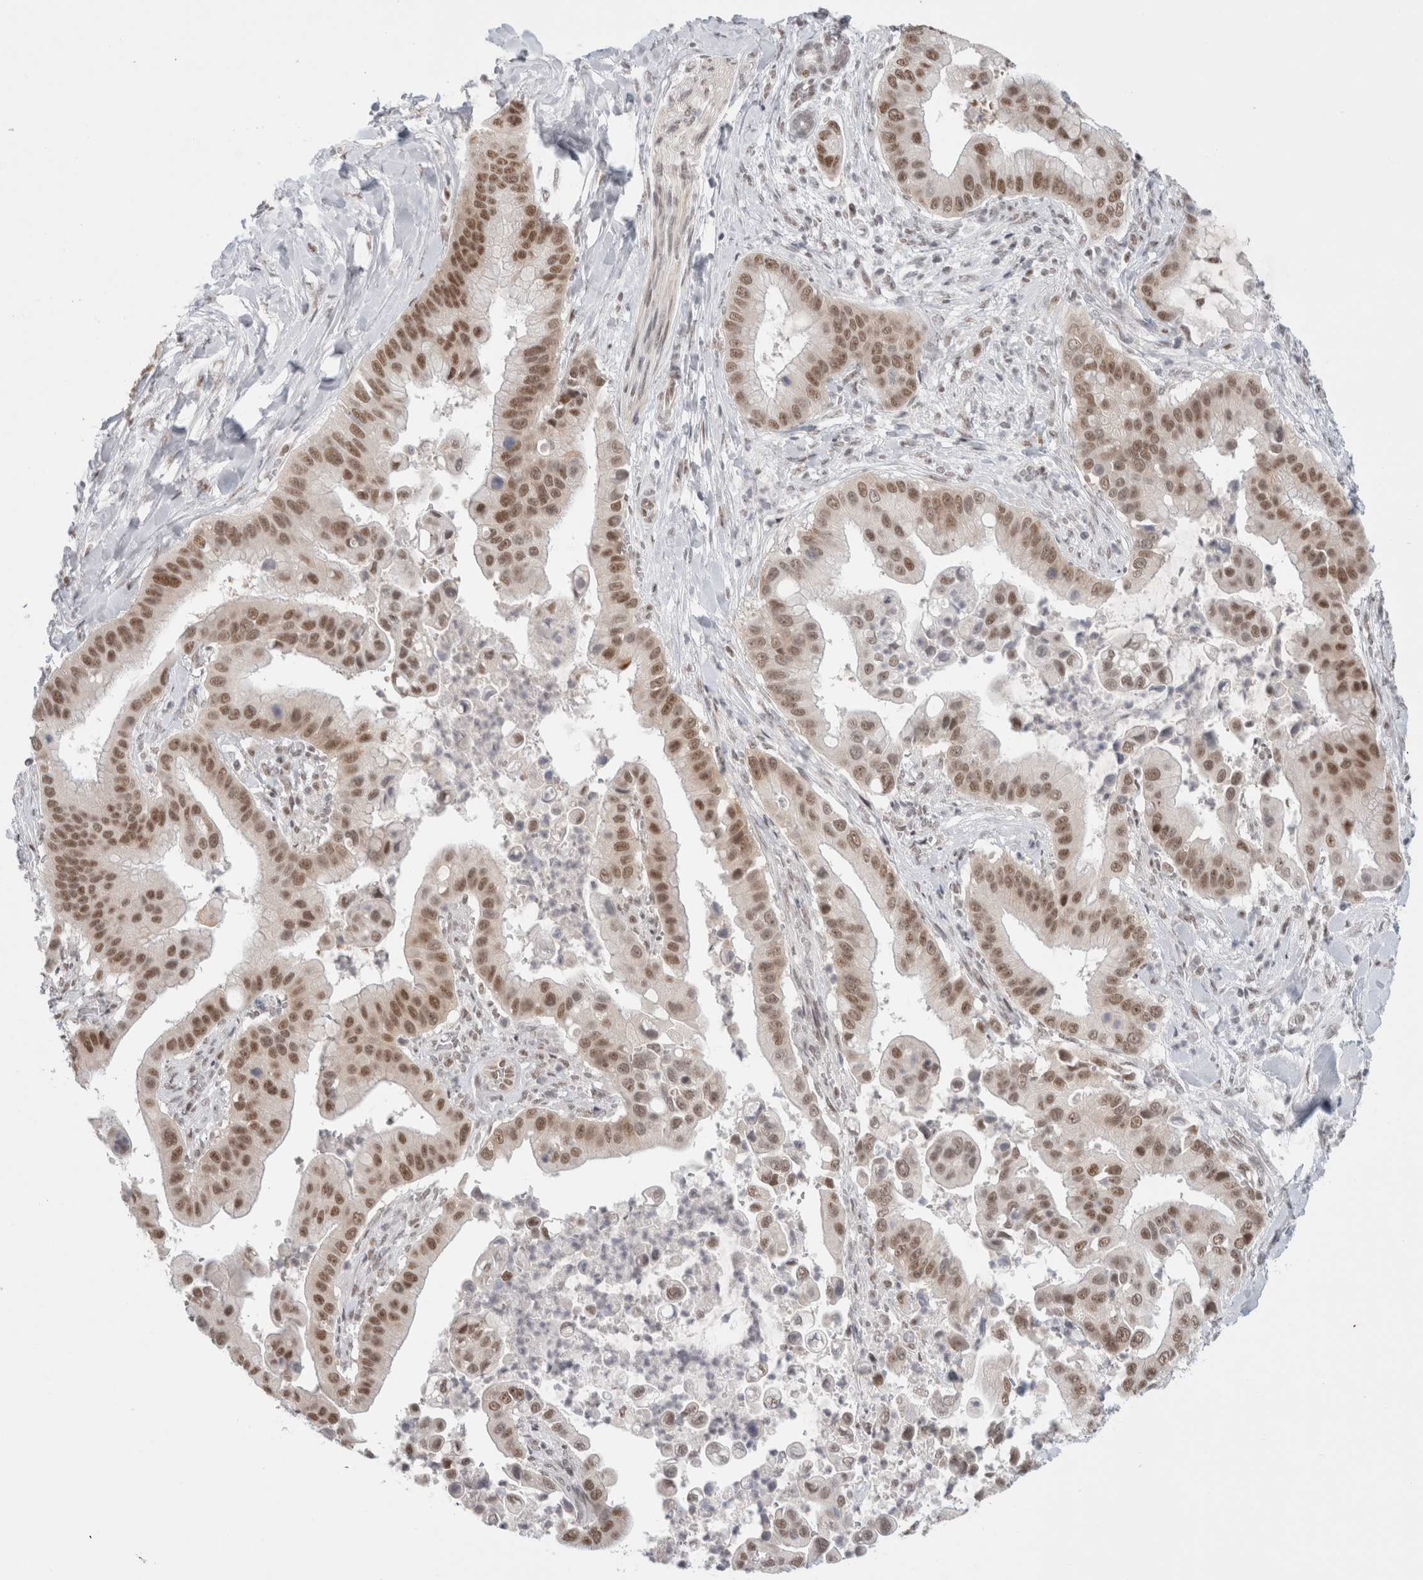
{"staining": {"intensity": "moderate", "quantity": ">75%", "location": "nuclear"}, "tissue": "liver cancer", "cell_type": "Tumor cells", "image_type": "cancer", "snomed": [{"axis": "morphology", "description": "Cholangiocarcinoma"}, {"axis": "topography", "description": "Liver"}], "caption": "Immunohistochemical staining of human cholangiocarcinoma (liver) demonstrates medium levels of moderate nuclear staining in approximately >75% of tumor cells.", "gene": "TRMT12", "patient": {"sex": "female", "age": 54}}